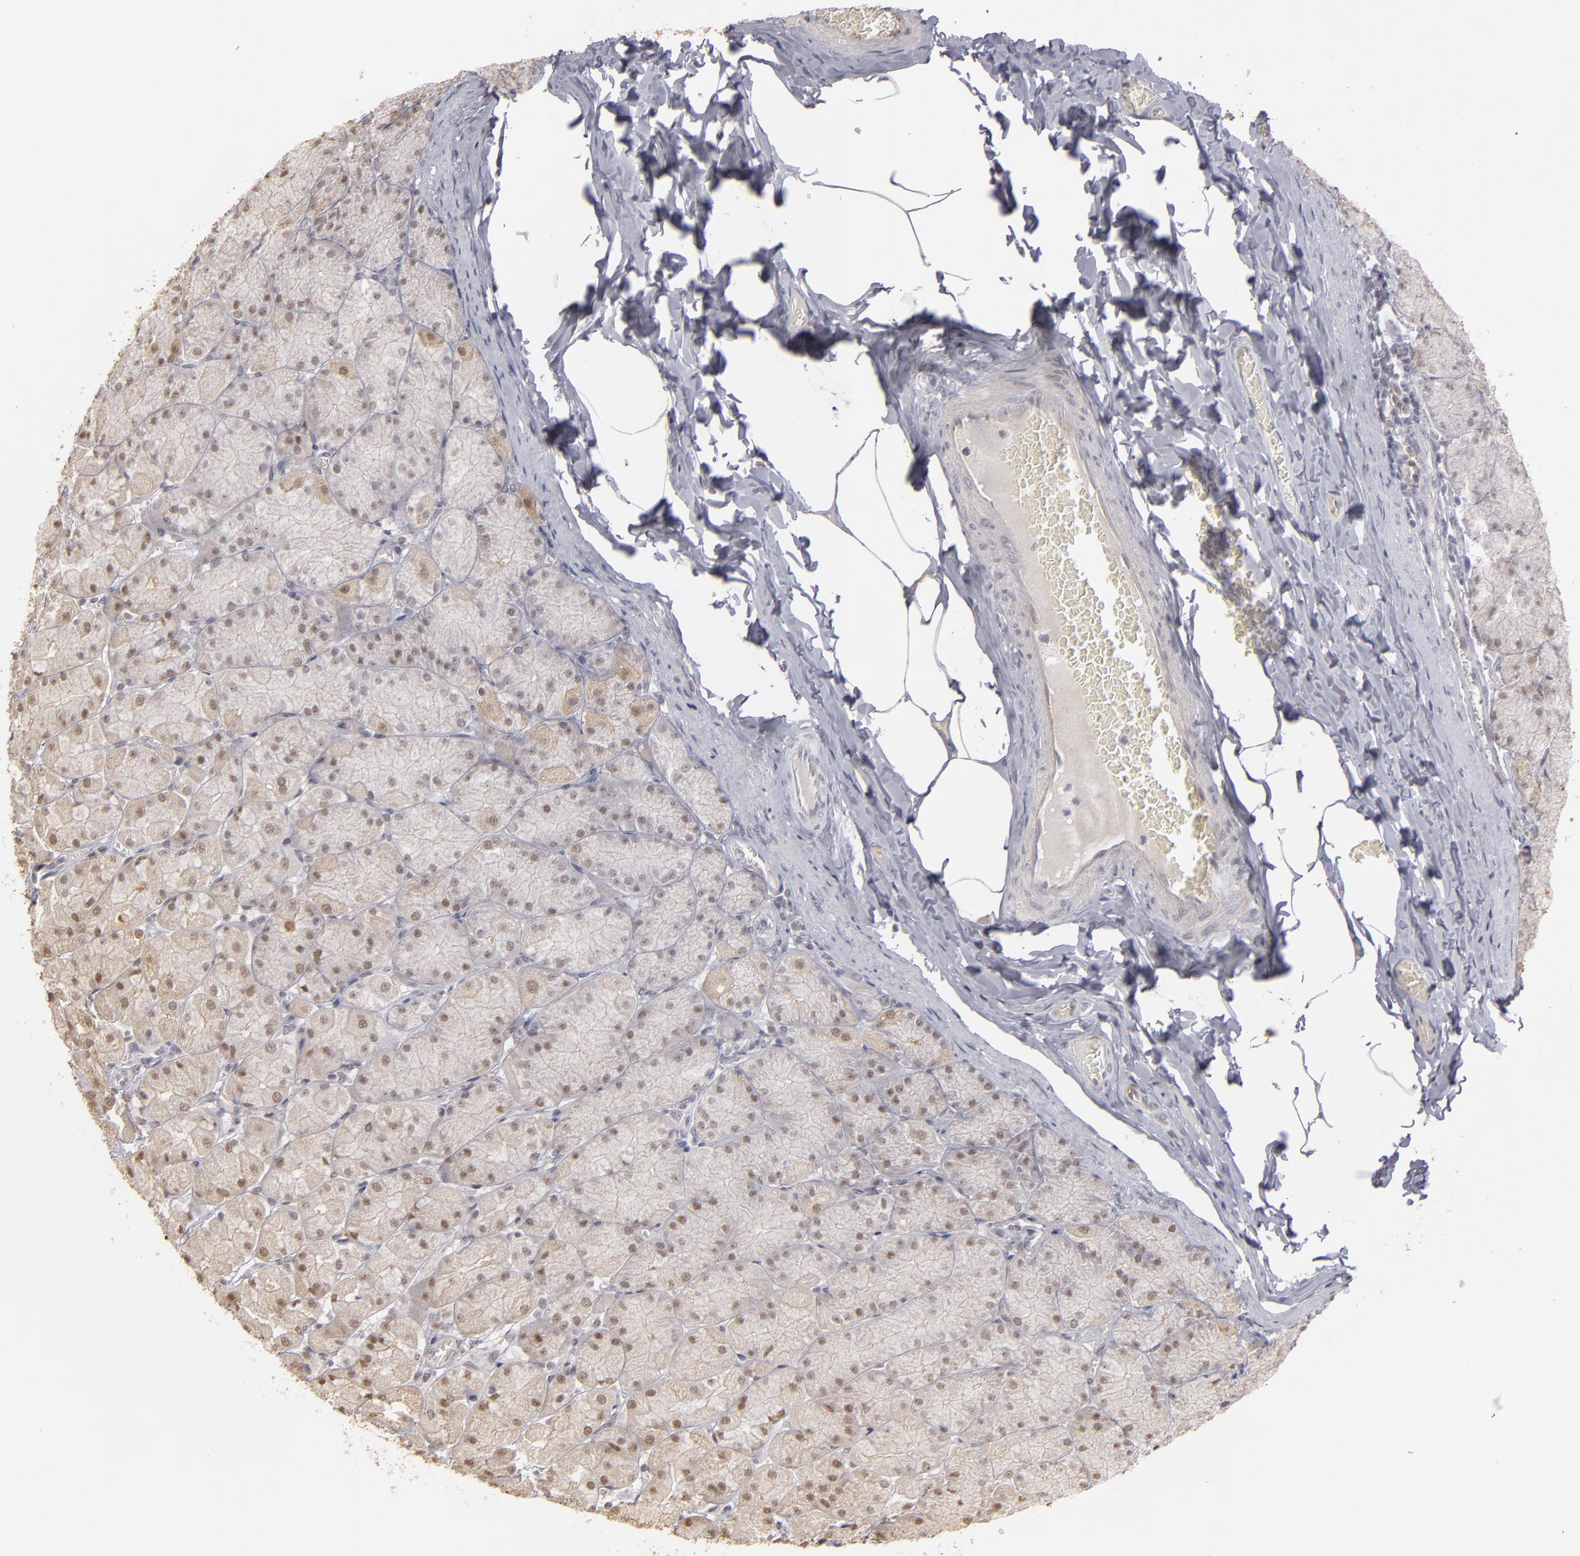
{"staining": {"intensity": "moderate", "quantity": "25%-75%", "location": "cytoplasmic/membranous,nuclear"}, "tissue": "stomach", "cell_type": "Glandular cells", "image_type": "normal", "snomed": [{"axis": "morphology", "description": "Normal tissue, NOS"}, {"axis": "topography", "description": "Stomach, upper"}], "caption": "Immunohistochemical staining of benign human stomach exhibits moderate cytoplasmic/membranous,nuclear protein staining in about 25%-75% of glandular cells.", "gene": "ZNF75A", "patient": {"sex": "female", "age": 56}}